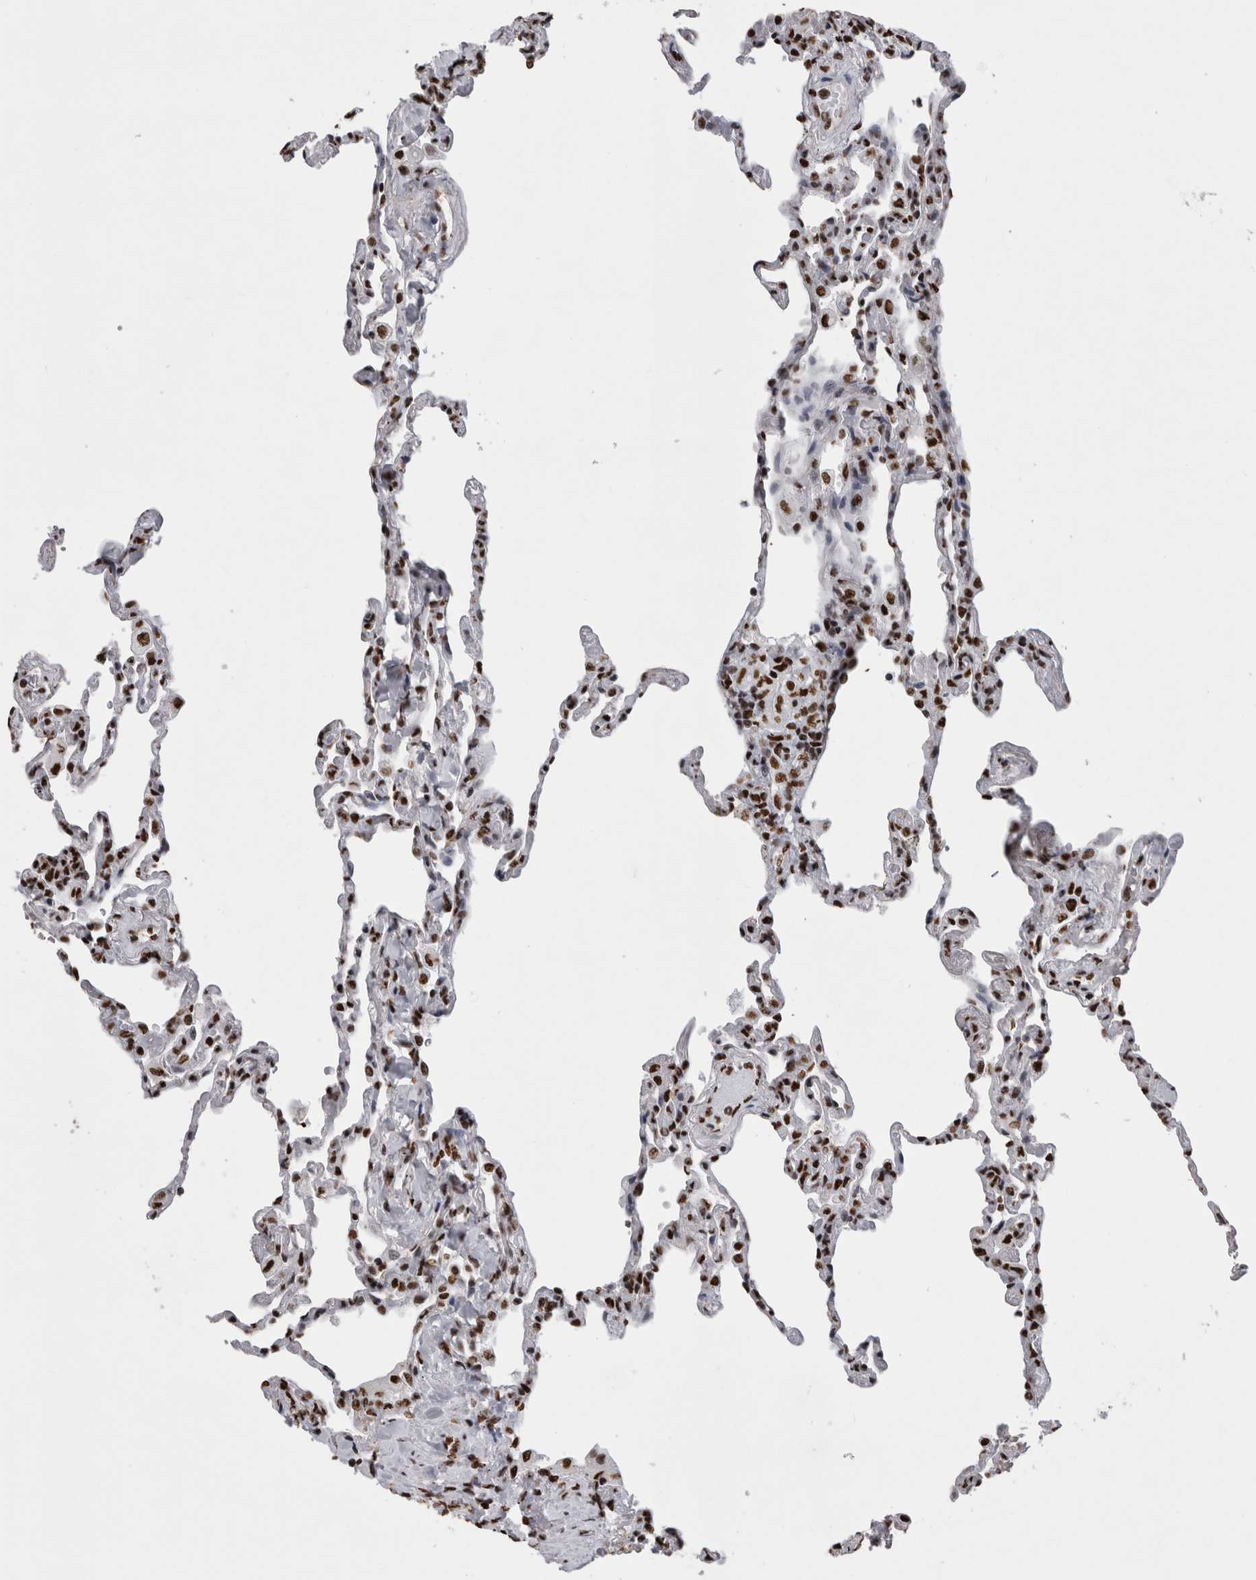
{"staining": {"intensity": "strong", "quantity": ">75%", "location": "nuclear"}, "tissue": "lung", "cell_type": "Alveolar cells", "image_type": "normal", "snomed": [{"axis": "morphology", "description": "Normal tissue, NOS"}, {"axis": "topography", "description": "Lung"}], "caption": "This is an image of immunohistochemistry (IHC) staining of normal lung, which shows strong staining in the nuclear of alveolar cells.", "gene": "ALPK3", "patient": {"sex": "male", "age": 59}}